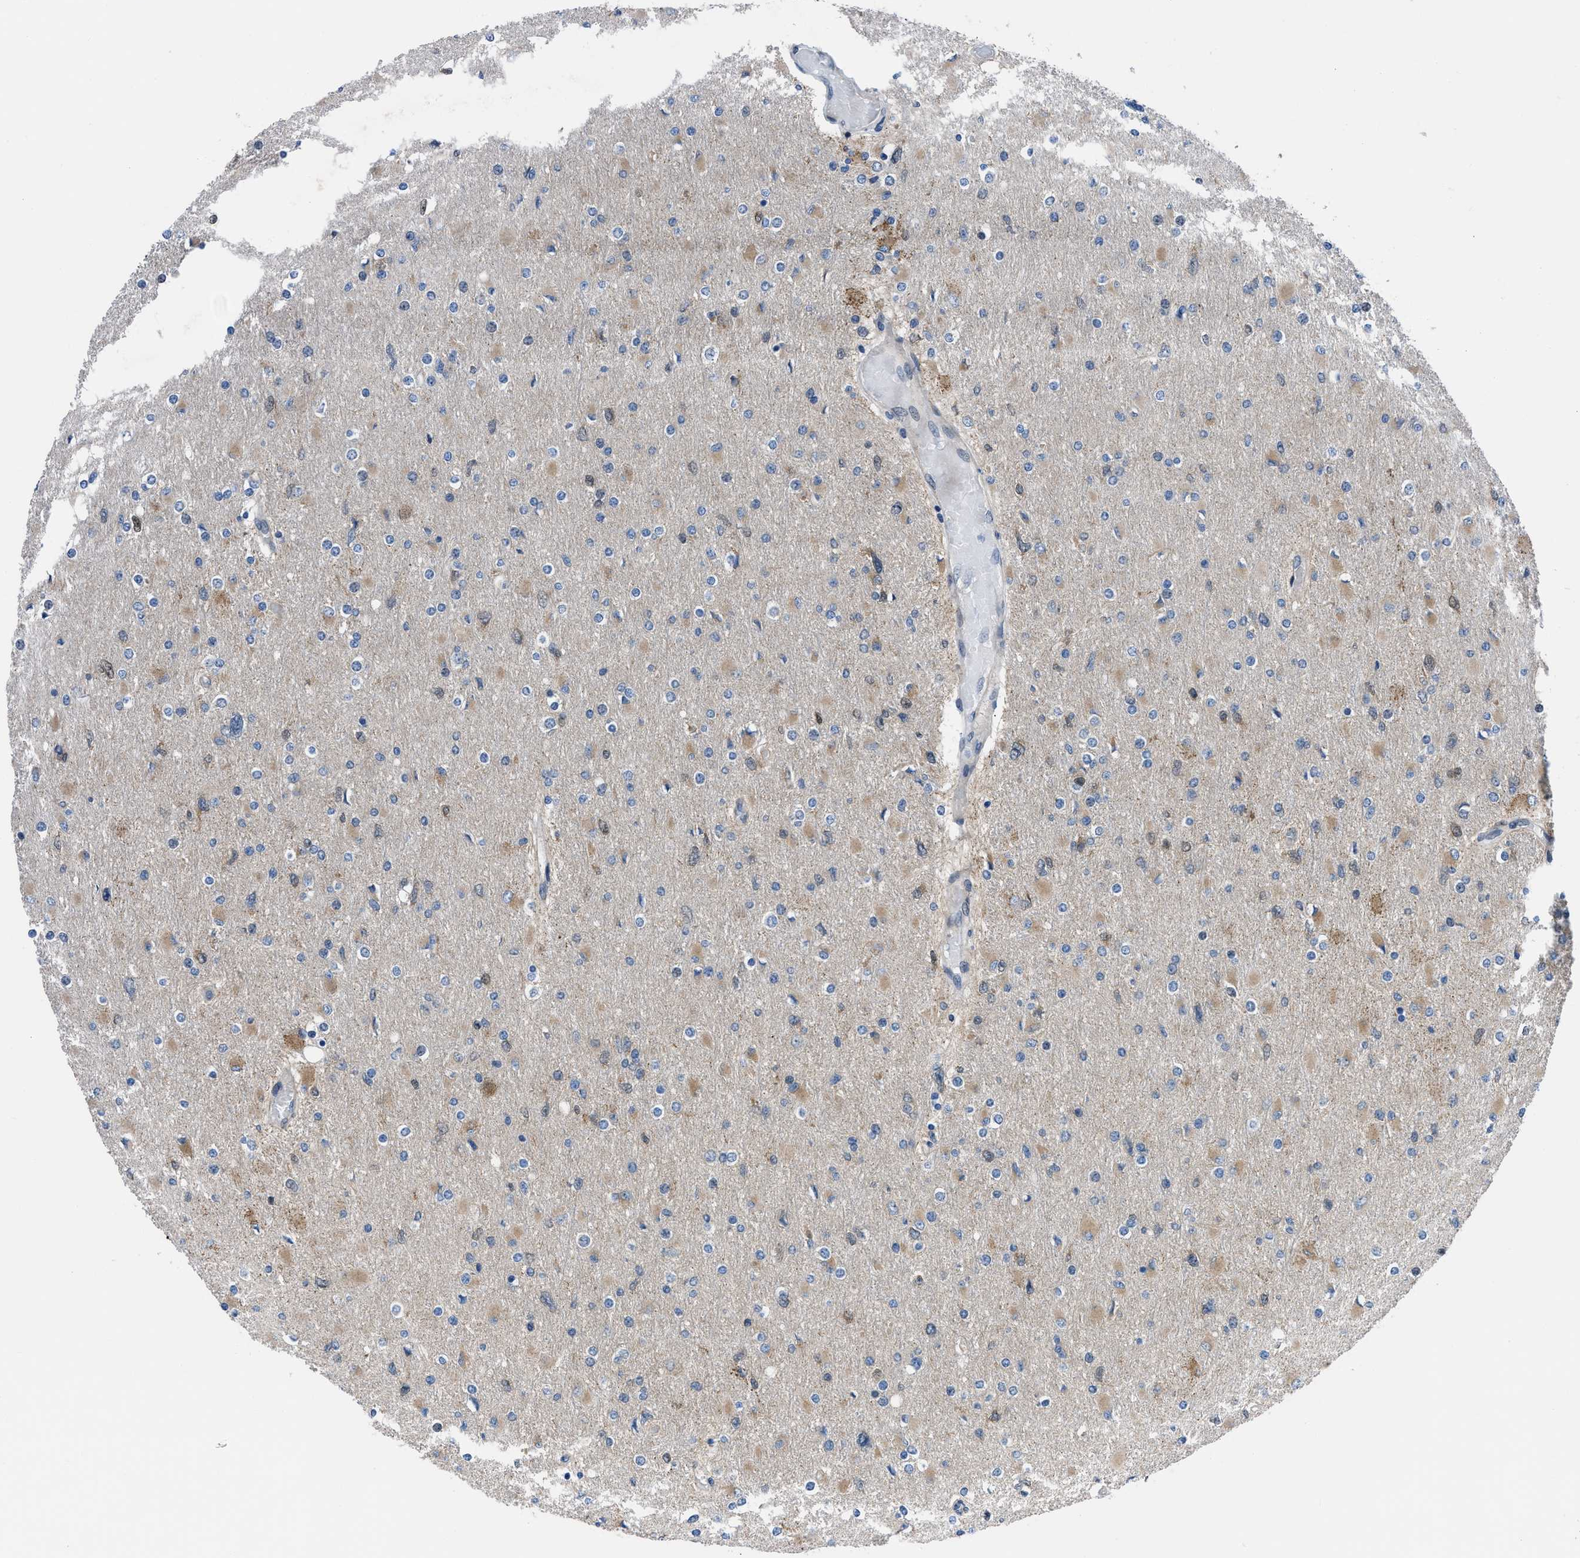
{"staining": {"intensity": "moderate", "quantity": "25%-75%", "location": "cytoplasmic/membranous"}, "tissue": "glioma", "cell_type": "Tumor cells", "image_type": "cancer", "snomed": [{"axis": "morphology", "description": "Glioma, malignant, High grade"}, {"axis": "topography", "description": "Cerebral cortex"}], "caption": "This is a micrograph of IHC staining of malignant glioma (high-grade), which shows moderate positivity in the cytoplasmic/membranous of tumor cells.", "gene": "TMEM45B", "patient": {"sex": "female", "age": 36}}